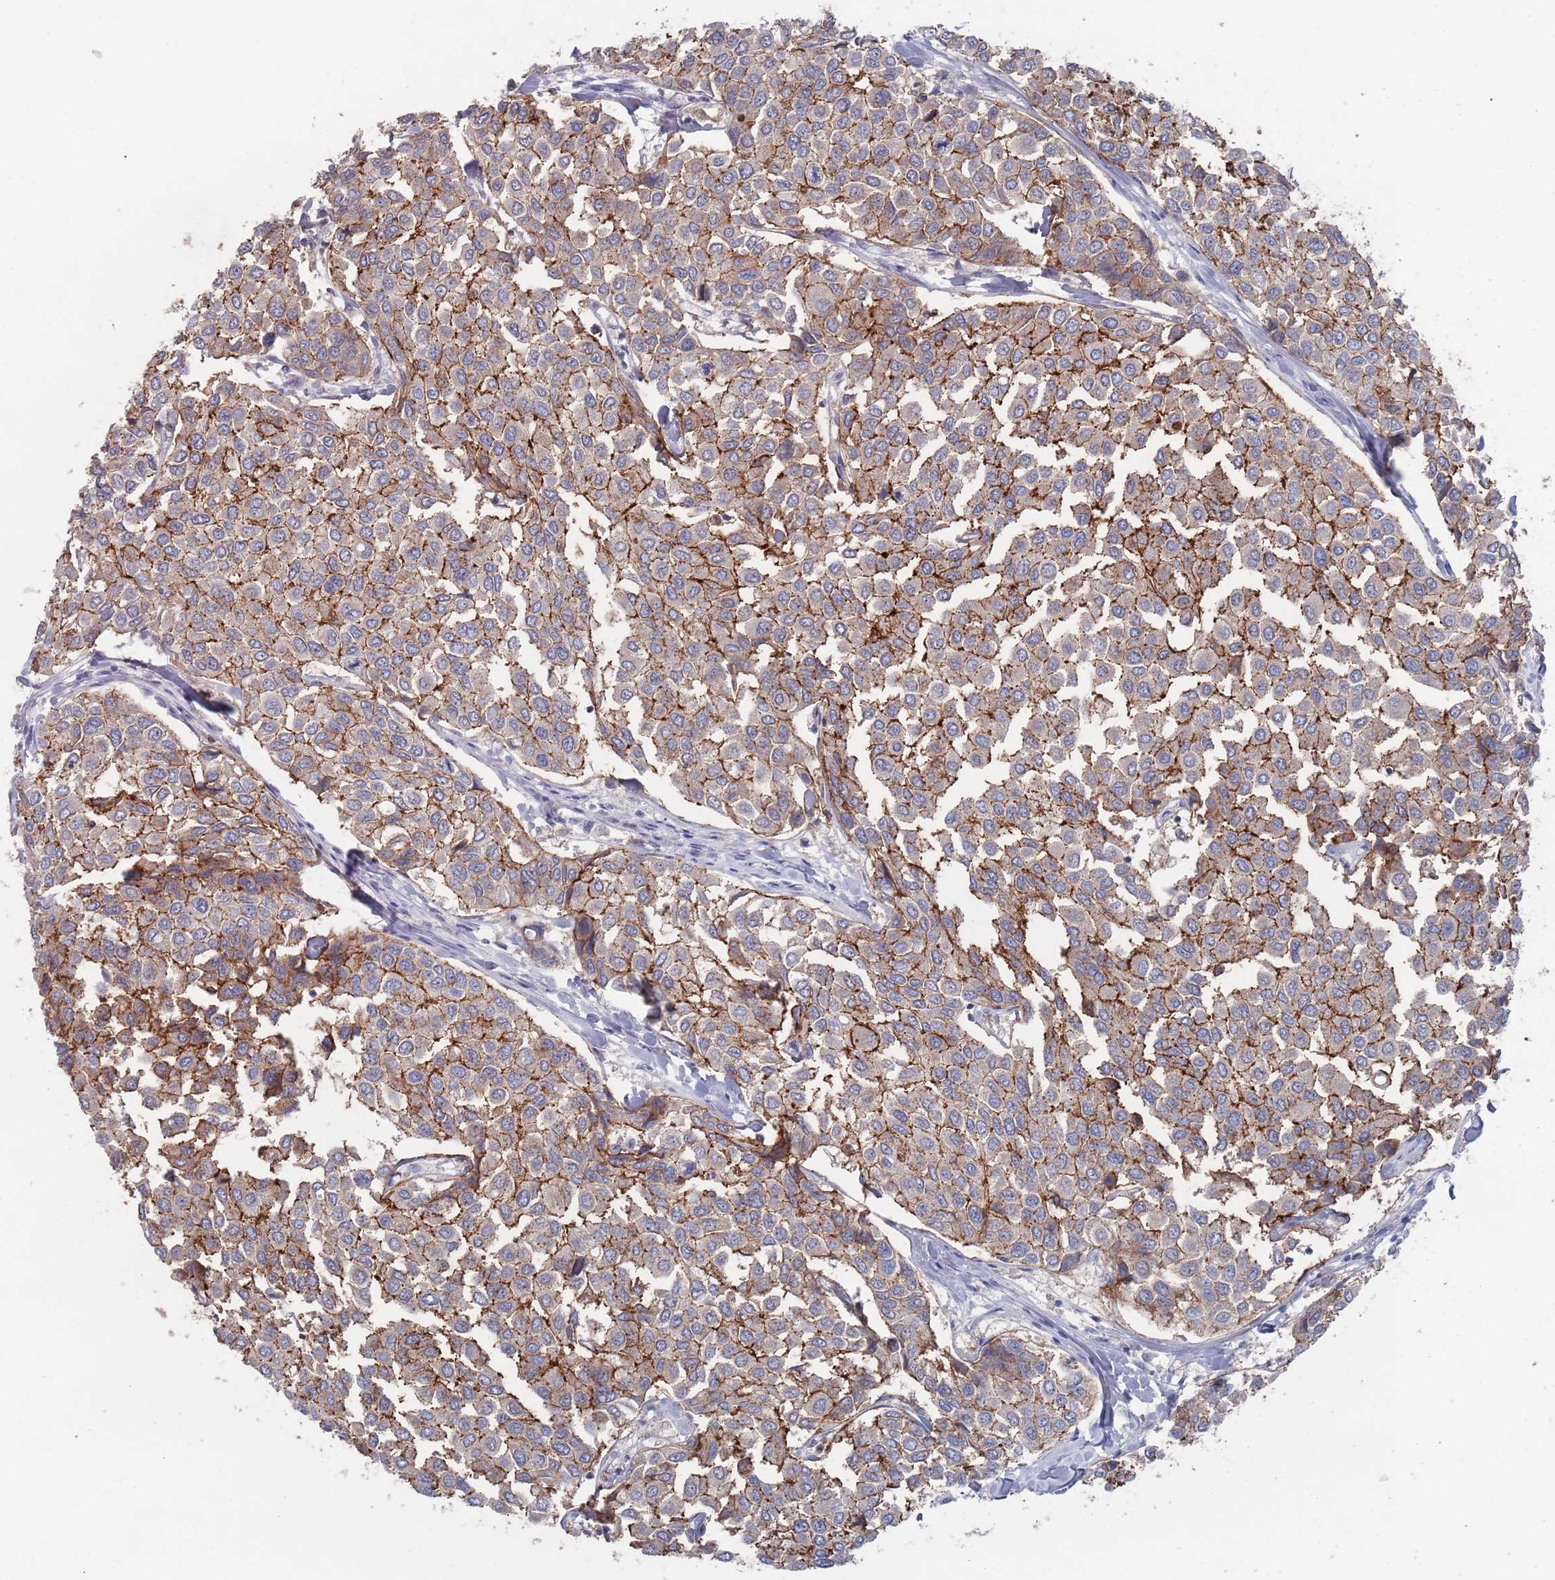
{"staining": {"intensity": "strong", "quantity": ">75%", "location": "cytoplasmic/membranous"}, "tissue": "breast cancer", "cell_type": "Tumor cells", "image_type": "cancer", "snomed": [{"axis": "morphology", "description": "Duct carcinoma"}, {"axis": "topography", "description": "Breast"}], "caption": "Protein expression analysis of intraductal carcinoma (breast) reveals strong cytoplasmic/membranous expression in about >75% of tumor cells.", "gene": "PROM2", "patient": {"sex": "female", "age": 55}}